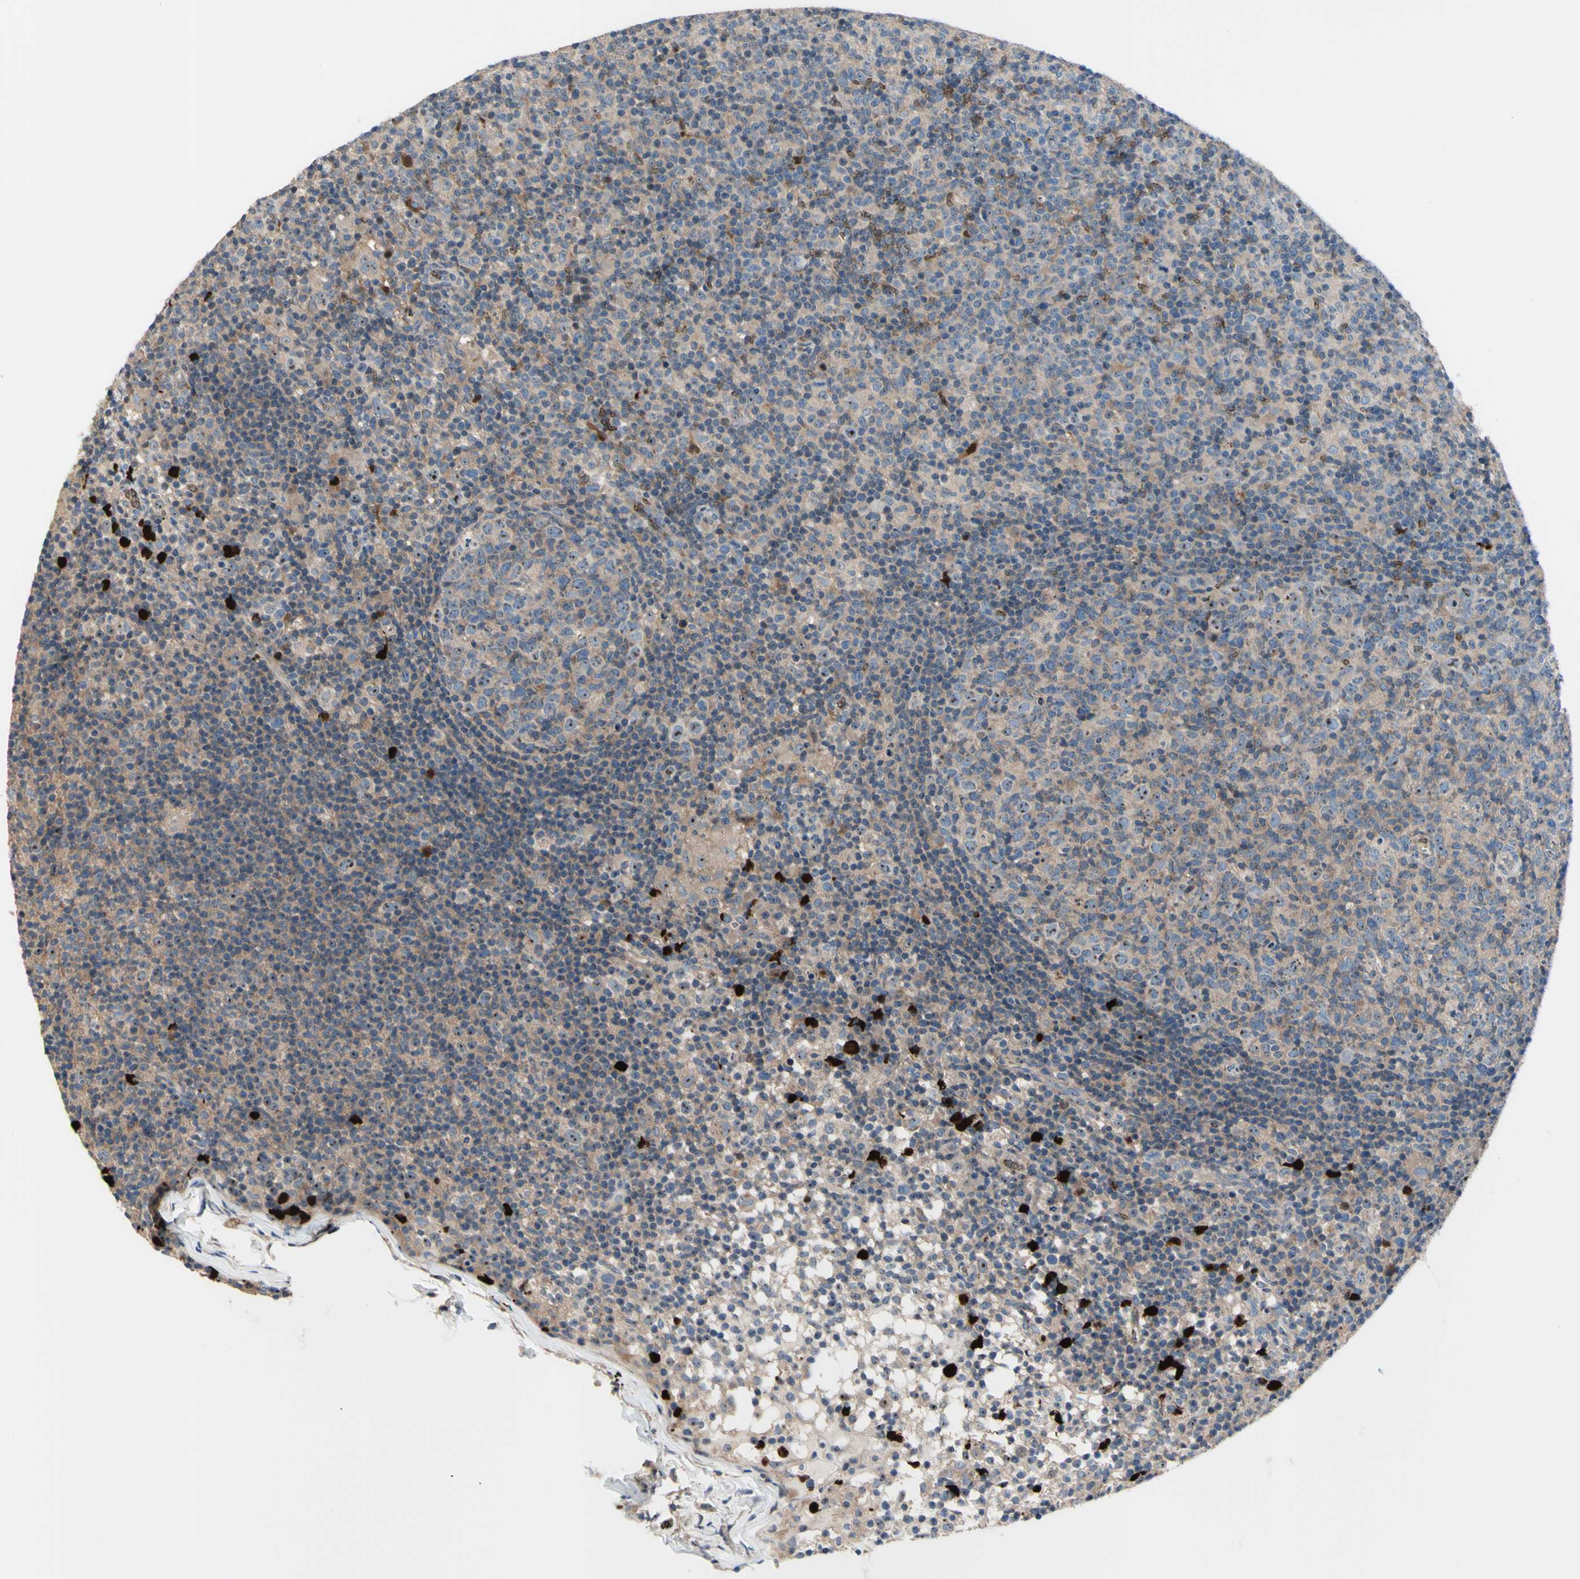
{"staining": {"intensity": "moderate", "quantity": "25%-75%", "location": "nuclear"}, "tissue": "lymph node", "cell_type": "Germinal center cells", "image_type": "normal", "snomed": [{"axis": "morphology", "description": "Normal tissue, NOS"}, {"axis": "morphology", "description": "Inflammation, NOS"}, {"axis": "topography", "description": "Lymph node"}], "caption": "IHC image of normal lymph node: lymph node stained using immunohistochemistry (IHC) displays medium levels of moderate protein expression localized specifically in the nuclear of germinal center cells, appearing as a nuclear brown color.", "gene": "USP9X", "patient": {"sex": "male", "age": 55}}